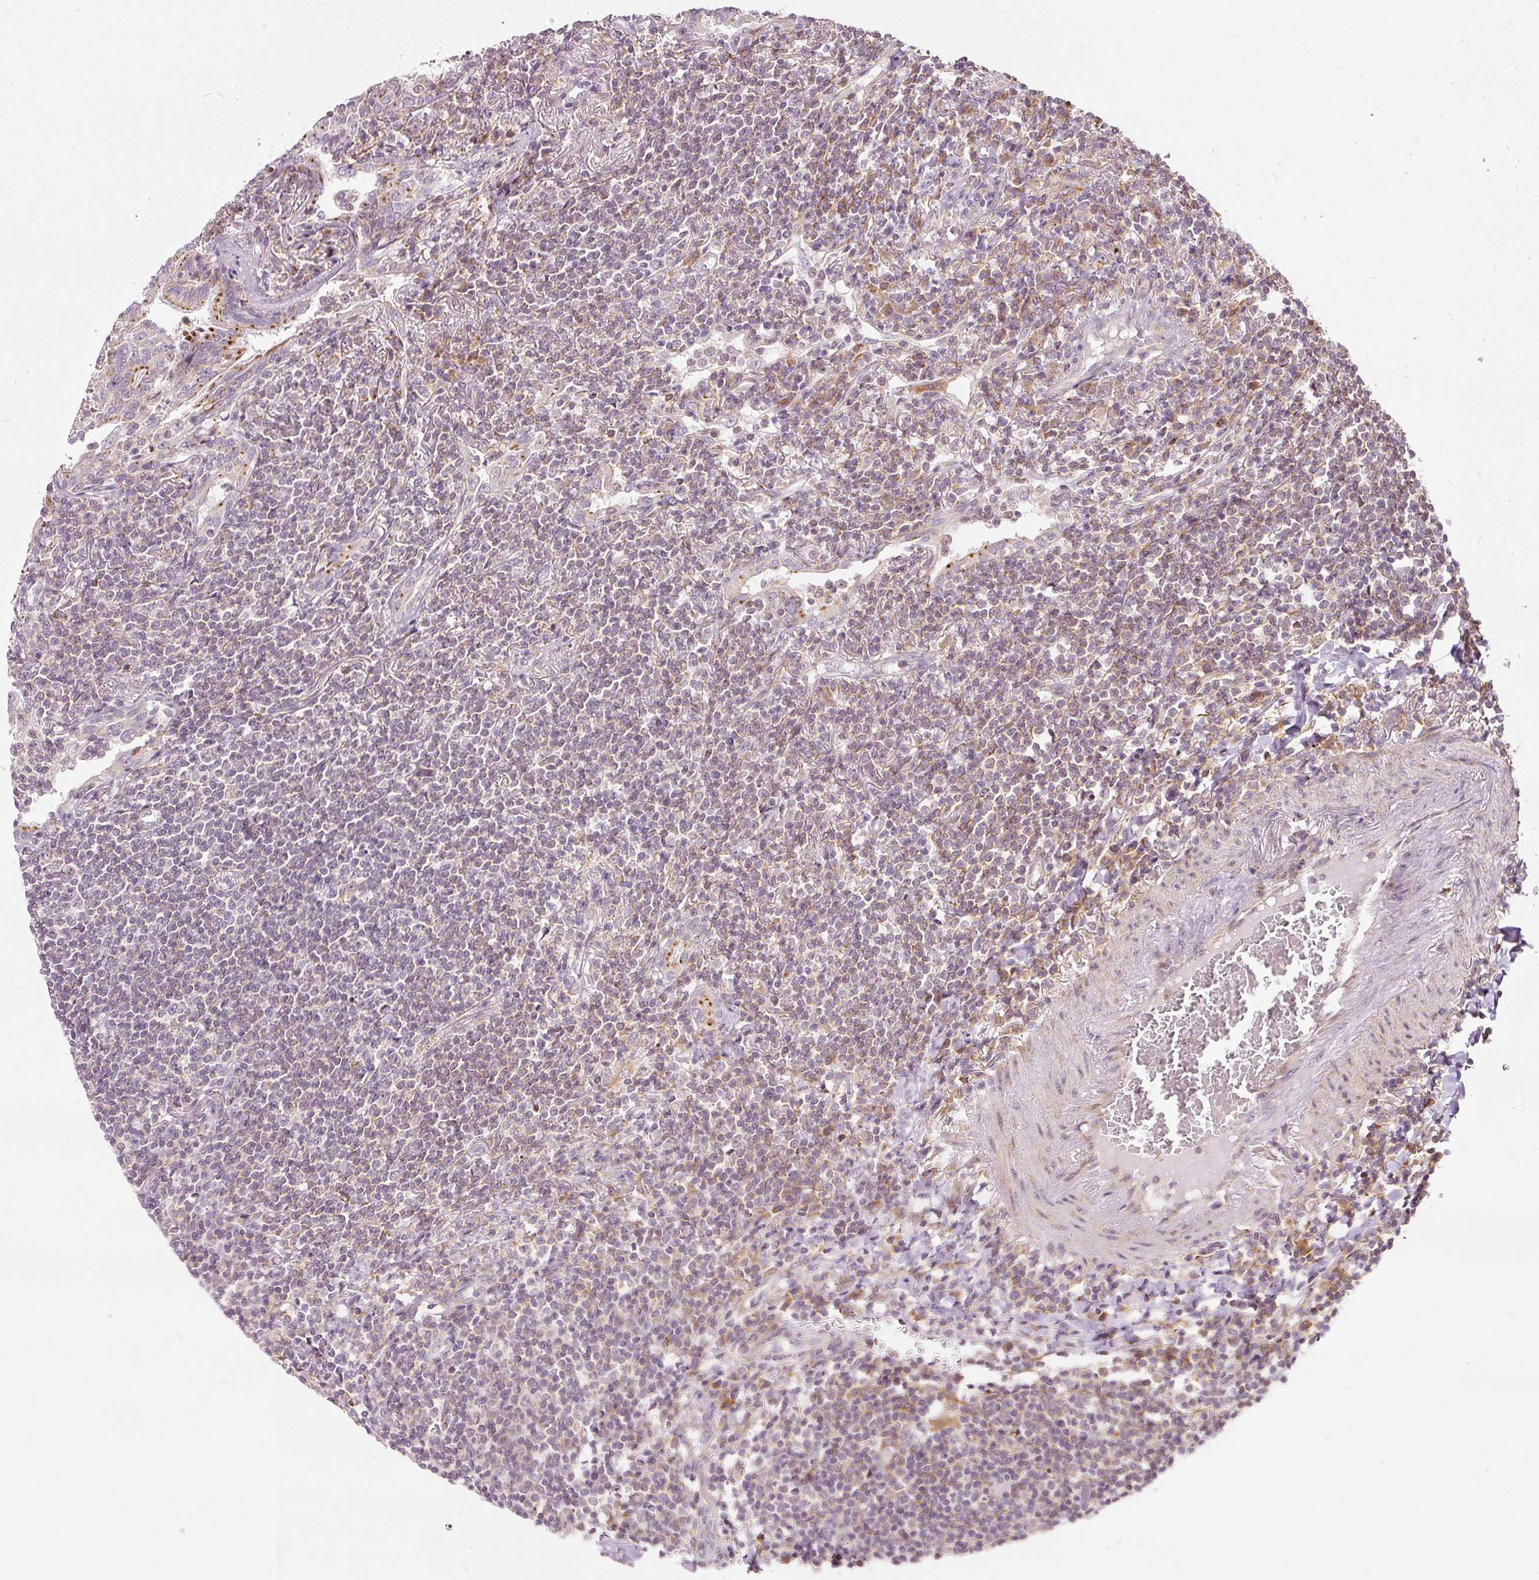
{"staining": {"intensity": "weak", "quantity": "<25%", "location": "cytoplasmic/membranous"}, "tissue": "lymphoma", "cell_type": "Tumor cells", "image_type": "cancer", "snomed": [{"axis": "morphology", "description": "Malignant lymphoma, non-Hodgkin's type, Low grade"}, {"axis": "topography", "description": "Lung"}], "caption": "Immunohistochemistry (IHC) of lymphoma demonstrates no positivity in tumor cells.", "gene": "SNAPC5", "patient": {"sex": "female", "age": 71}}